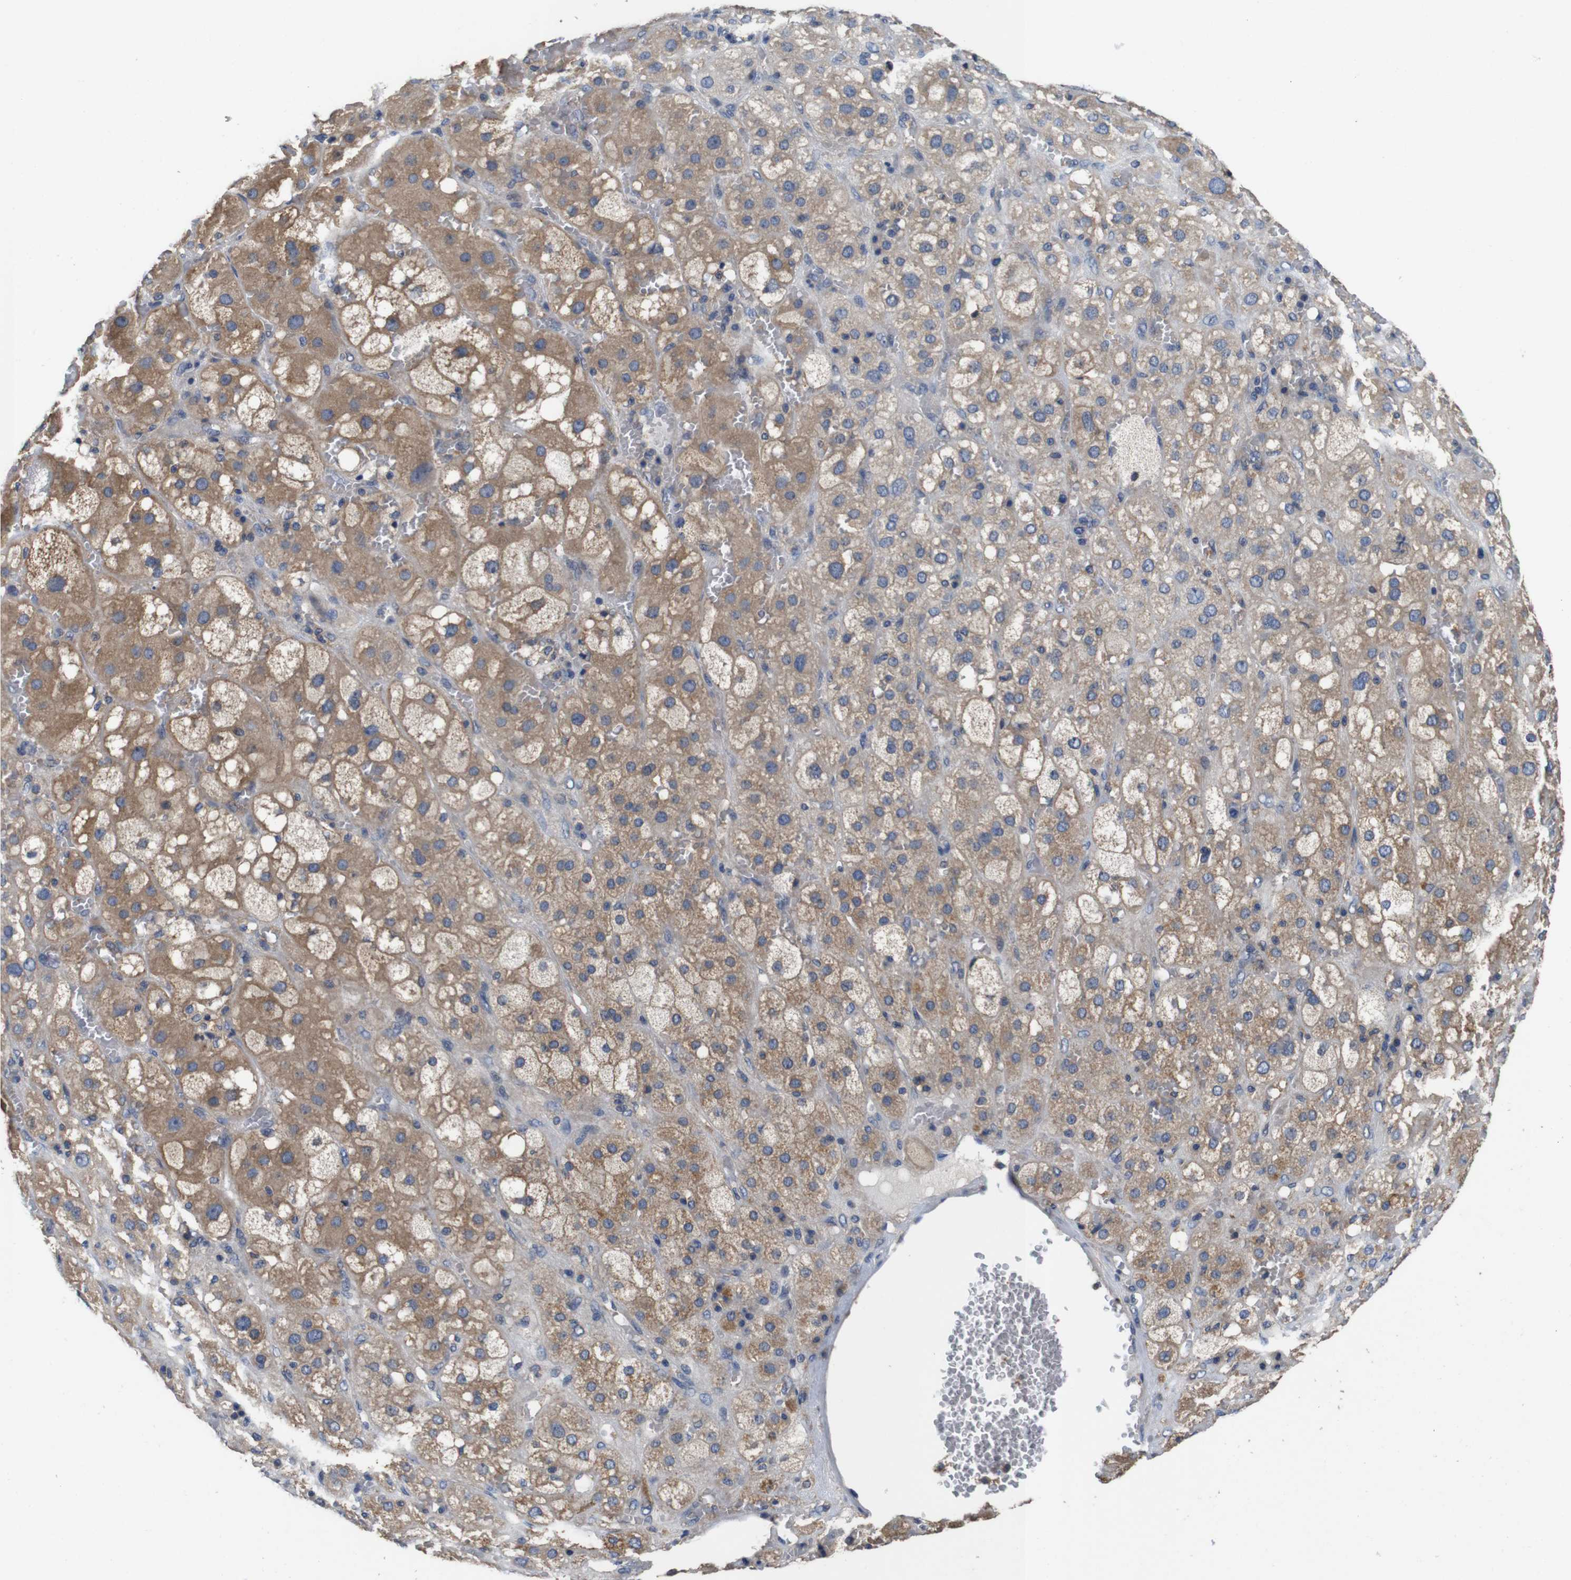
{"staining": {"intensity": "moderate", "quantity": ">75%", "location": "cytoplasmic/membranous"}, "tissue": "adrenal gland", "cell_type": "Glandular cells", "image_type": "normal", "snomed": [{"axis": "morphology", "description": "Normal tissue, NOS"}, {"axis": "topography", "description": "Adrenal gland"}], "caption": "Protein staining shows moderate cytoplasmic/membranous staining in approximately >75% of glandular cells in benign adrenal gland.", "gene": "GLIPR1", "patient": {"sex": "female", "age": 47}}